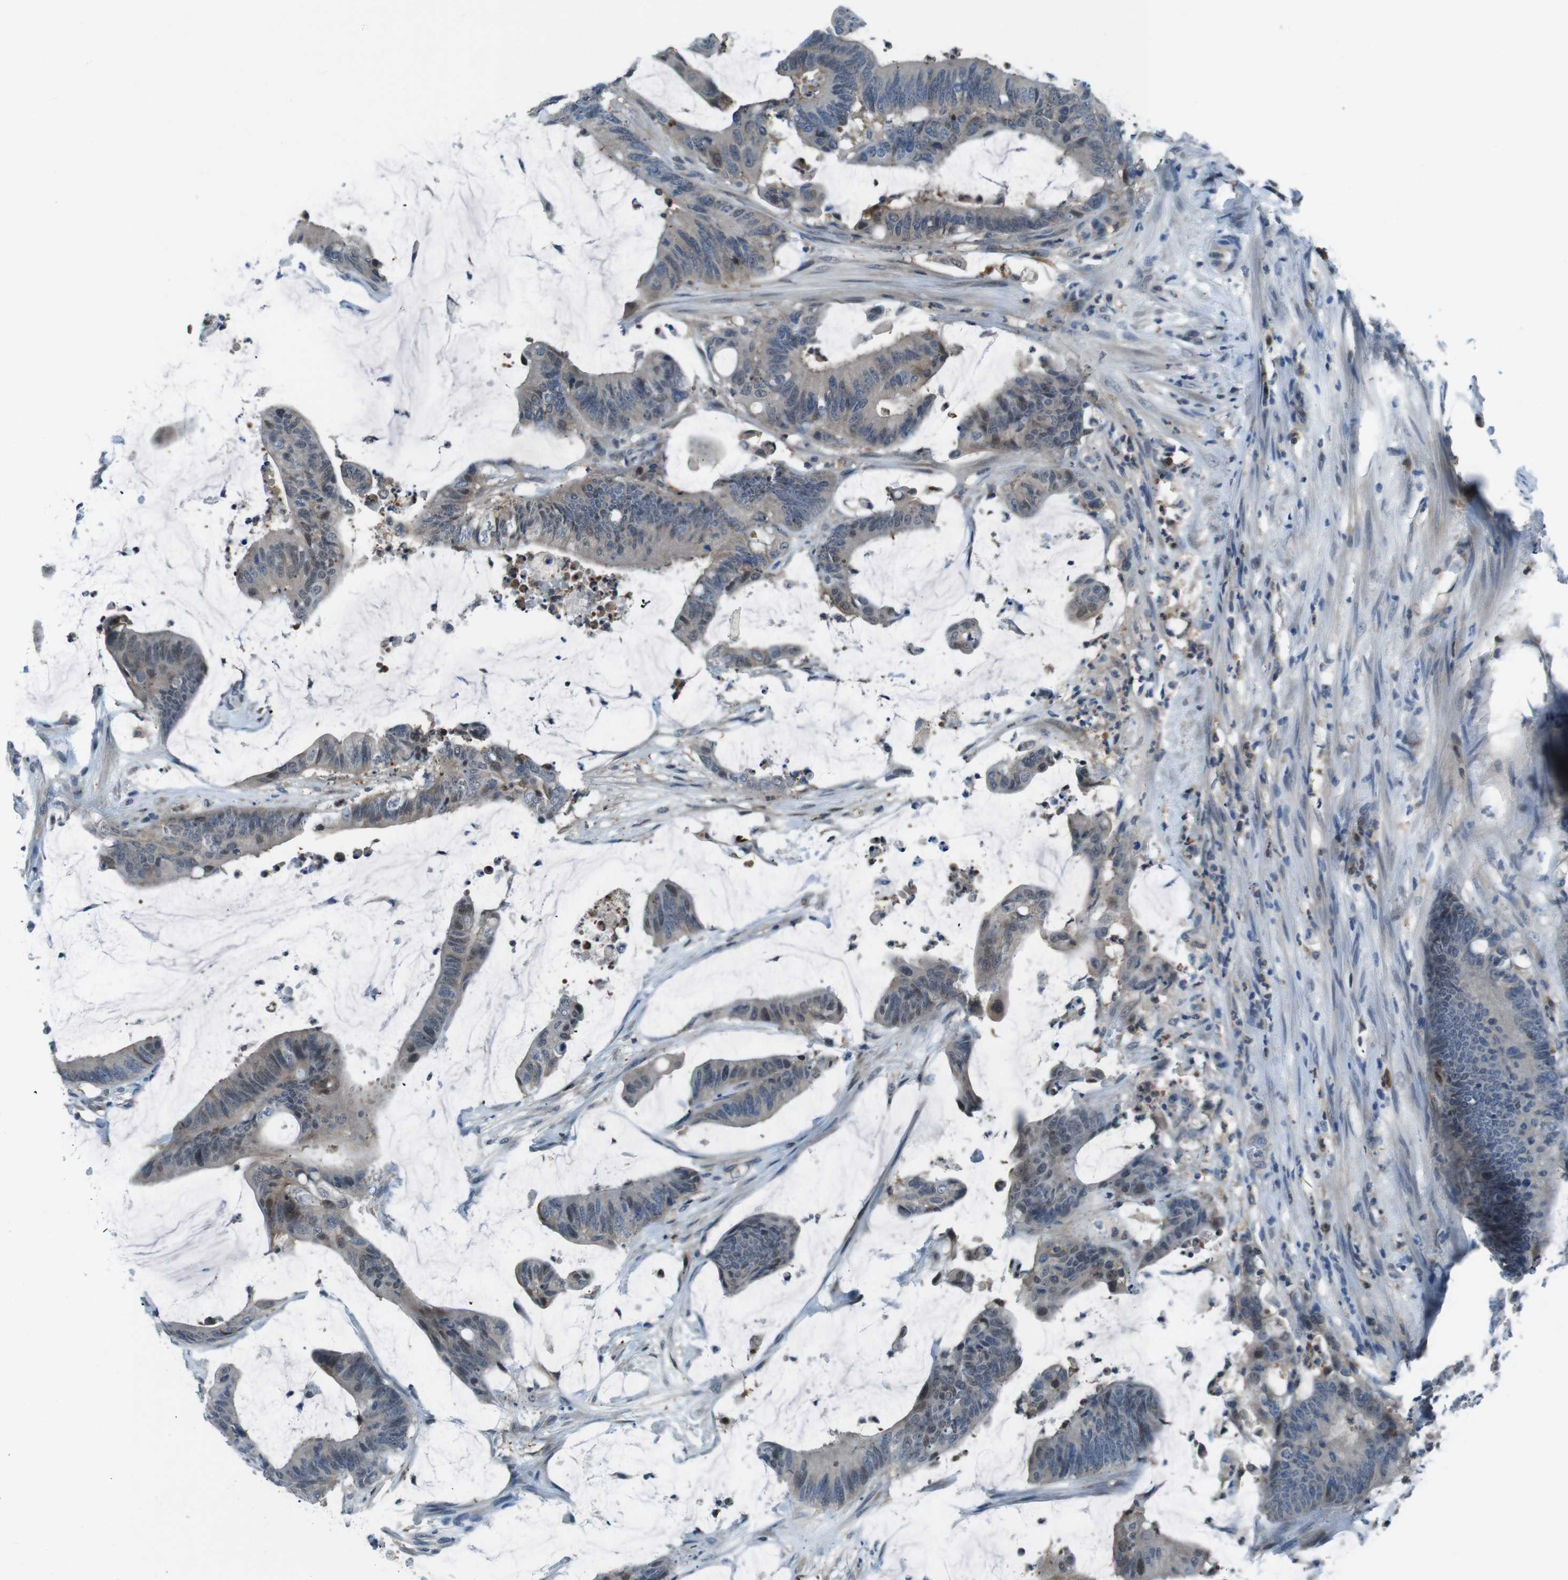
{"staining": {"intensity": "weak", "quantity": "25%-75%", "location": "cytoplasmic/membranous,nuclear"}, "tissue": "colorectal cancer", "cell_type": "Tumor cells", "image_type": "cancer", "snomed": [{"axis": "morphology", "description": "Adenocarcinoma, NOS"}, {"axis": "topography", "description": "Rectum"}], "caption": "Colorectal cancer (adenocarcinoma) stained with a protein marker shows weak staining in tumor cells.", "gene": "NANOS2", "patient": {"sex": "female", "age": 66}}